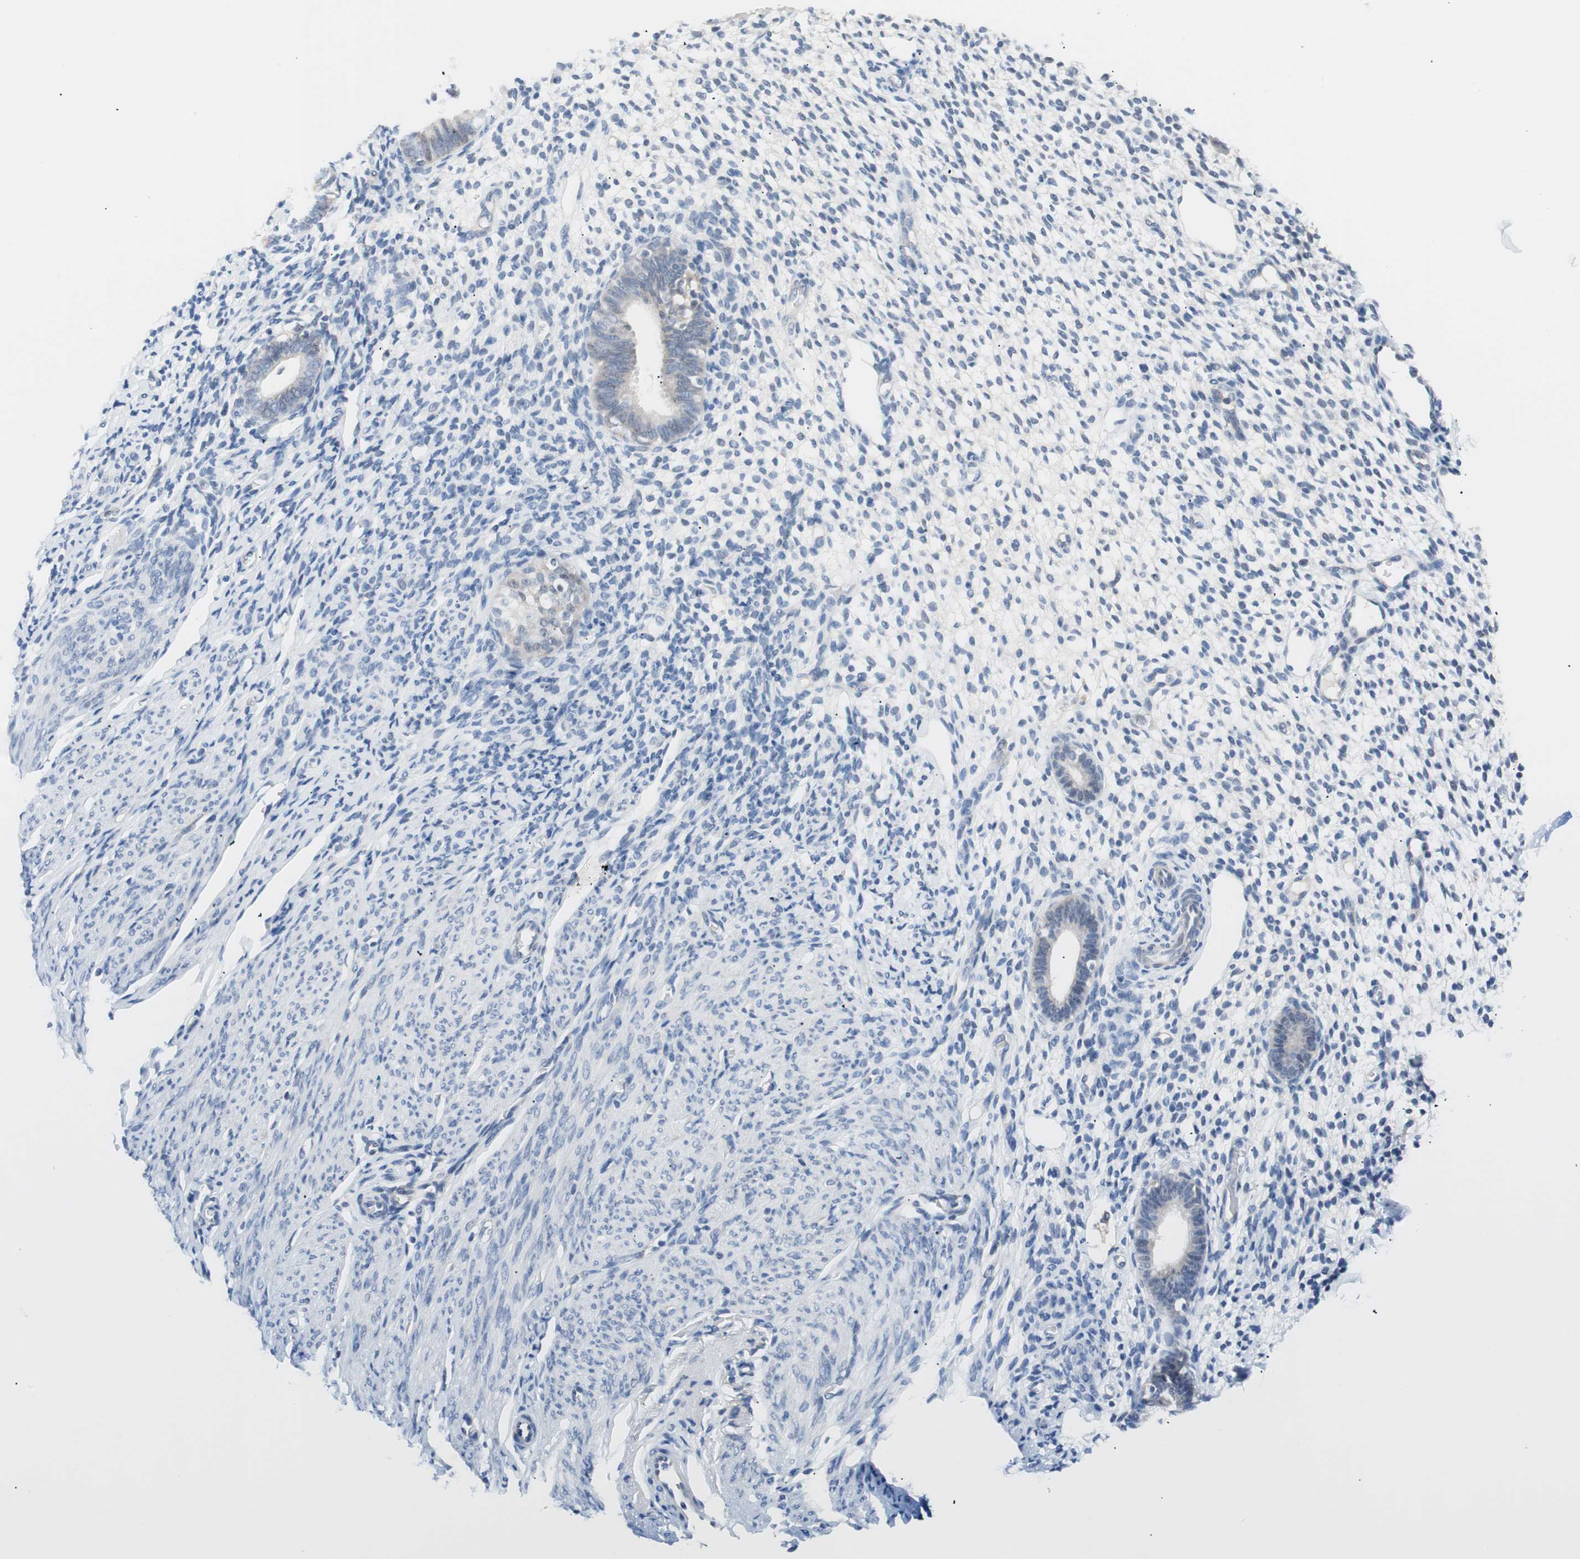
{"staining": {"intensity": "negative", "quantity": "none", "location": "none"}, "tissue": "endometrium", "cell_type": "Cells in endometrial stroma", "image_type": "normal", "snomed": [{"axis": "morphology", "description": "Normal tissue, NOS"}, {"axis": "topography", "description": "Endometrium"}], "caption": "A photomicrograph of endometrium stained for a protein reveals no brown staining in cells in endometrial stroma.", "gene": "VIL1", "patient": {"sex": "female", "age": 61}}